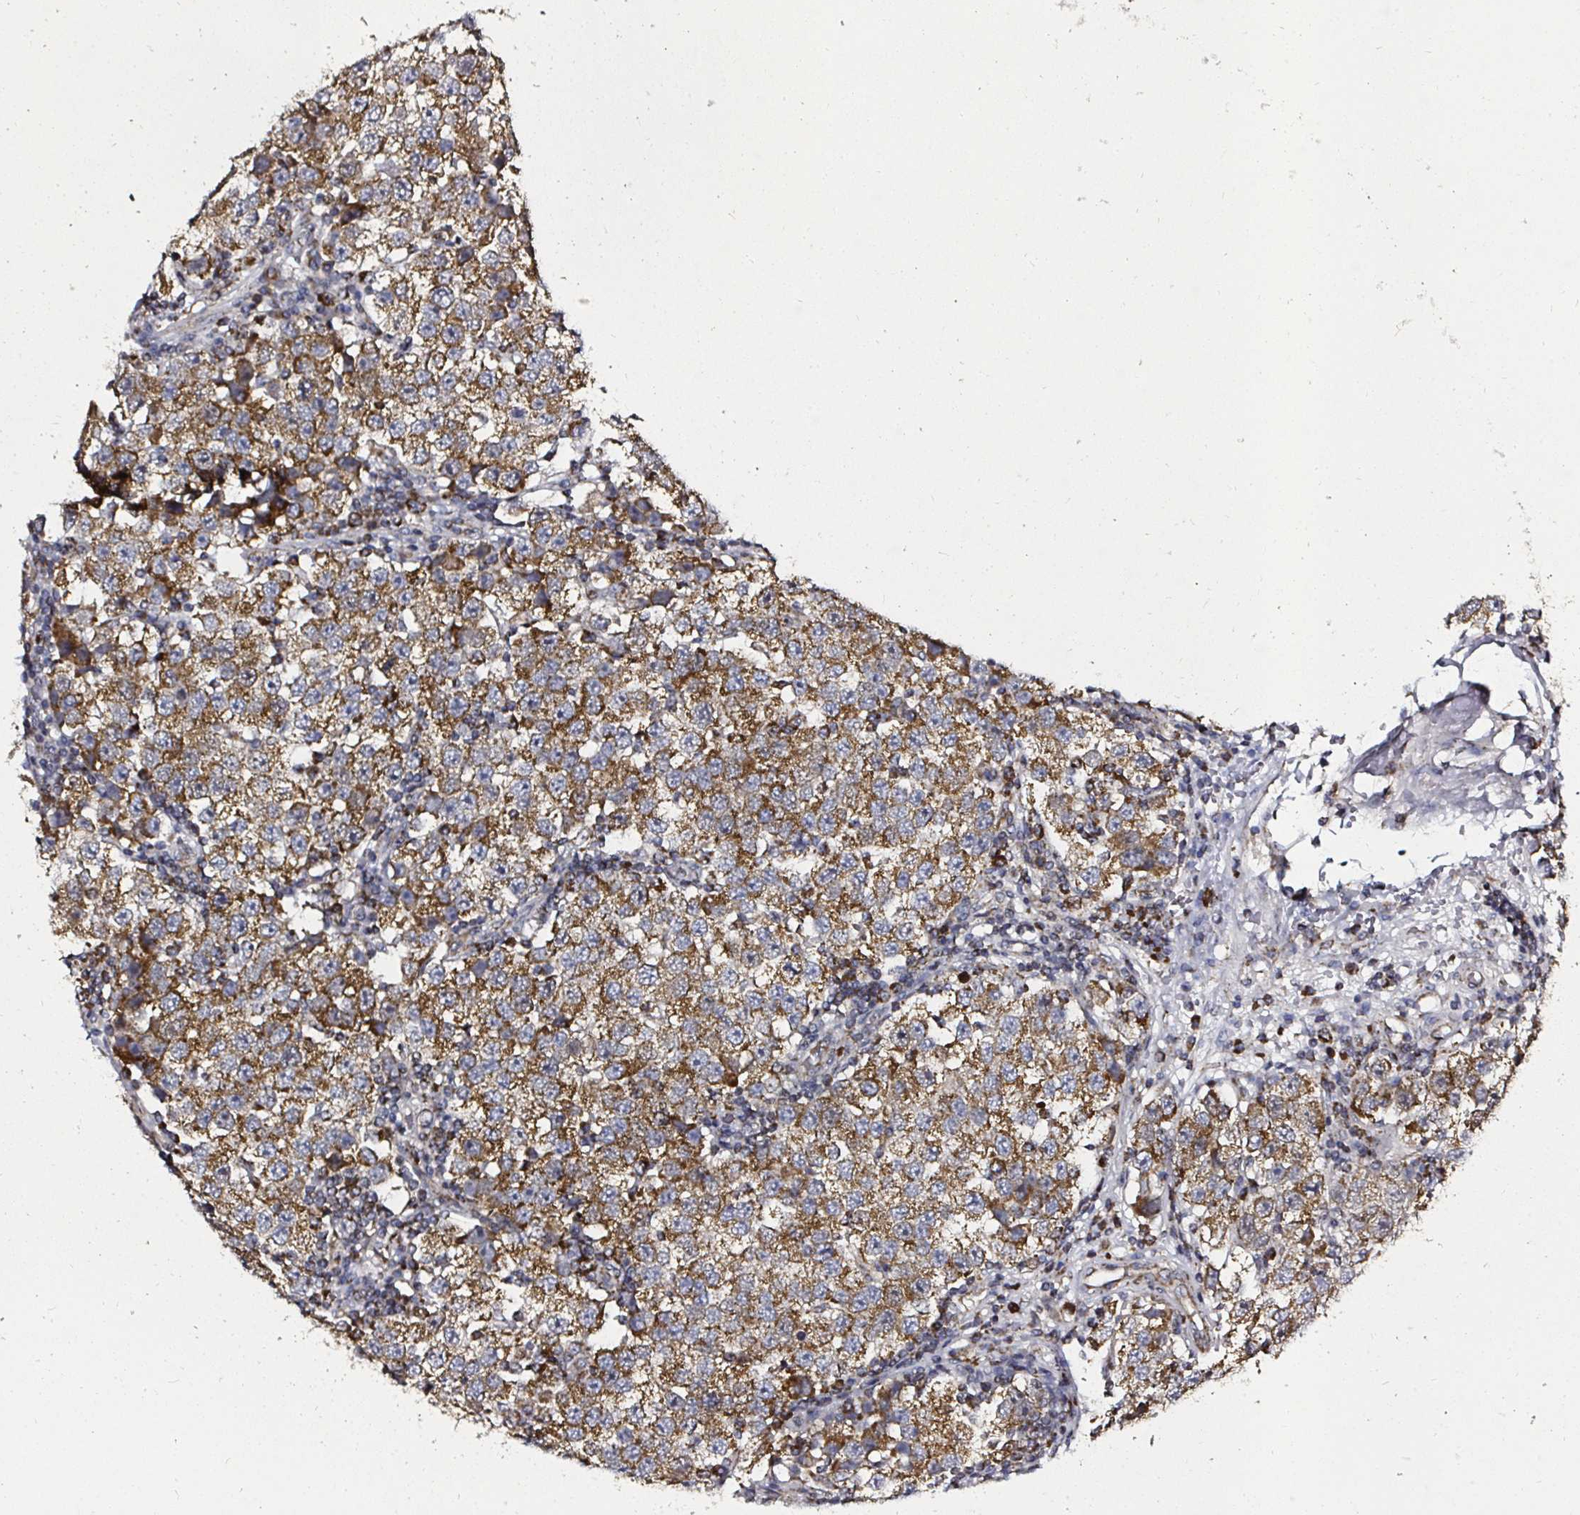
{"staining": {"intensity": "strong", "quantity": ">75%", "location": "cytoplasmic/membranous"}, "tissue": "testis cancer", "cell_type": "Tumor cells", "image_type": "cancer", "snomed": [{"axis": "morphology", "description": "Seminoma, NOS"}, {"axis": "topography", "description": "Testis"}], "caption": "Protein staining demonstrates strong cytoplasmic/membranous positivity in about >75% of tumor cells in seminoma (testis).", "gene": "ATAD3B", "patient": {"sex": "male", "age": 34}}